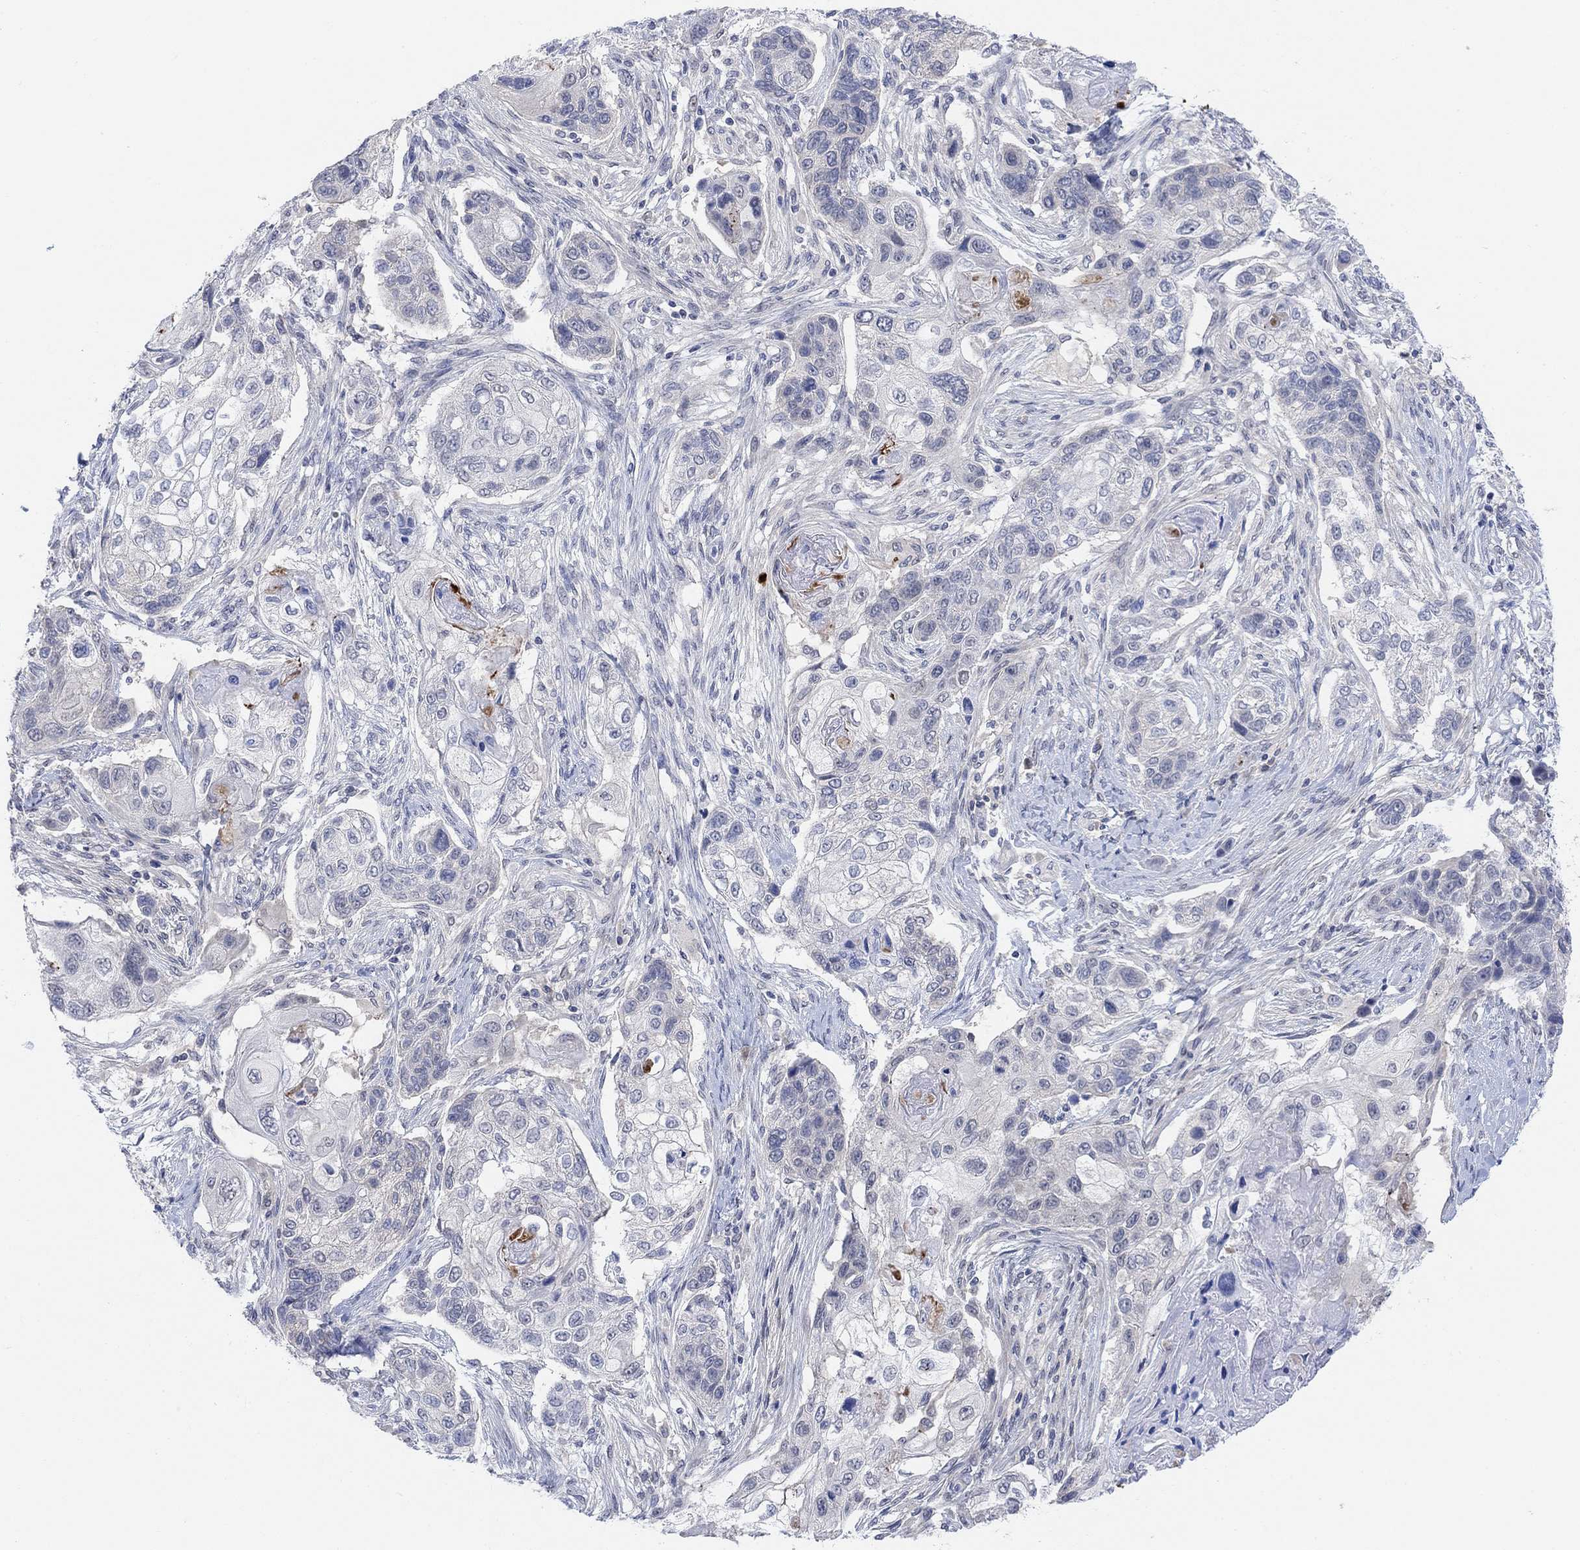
{"staining": {"intensity": "negative", "quantity": "none", "location": "none"}, "tissue": "lung cancer", "cell_type": "Tumor cells", "image_type": "cancer", "snomed": [{"axis": "morphology", "description": "Normal tissue, NOS"}, {"axis": "morphology", "description": "Squamous cell carcinoma, NOS"}, {"axis": "topography", "description": "Bronchus"}, {"axis": "topography", "description": "Lung"}], "caption": "The micrograph displays no staining of tumor cells in lung cancer (squamous cell carcinoma). Brightfield microscopy of IHC stained with DAB (brown) and hematoxylin (blue), captured at high magnification.", "gene": "RIMS1", "patient": {"sex": "male", "age": 69}}